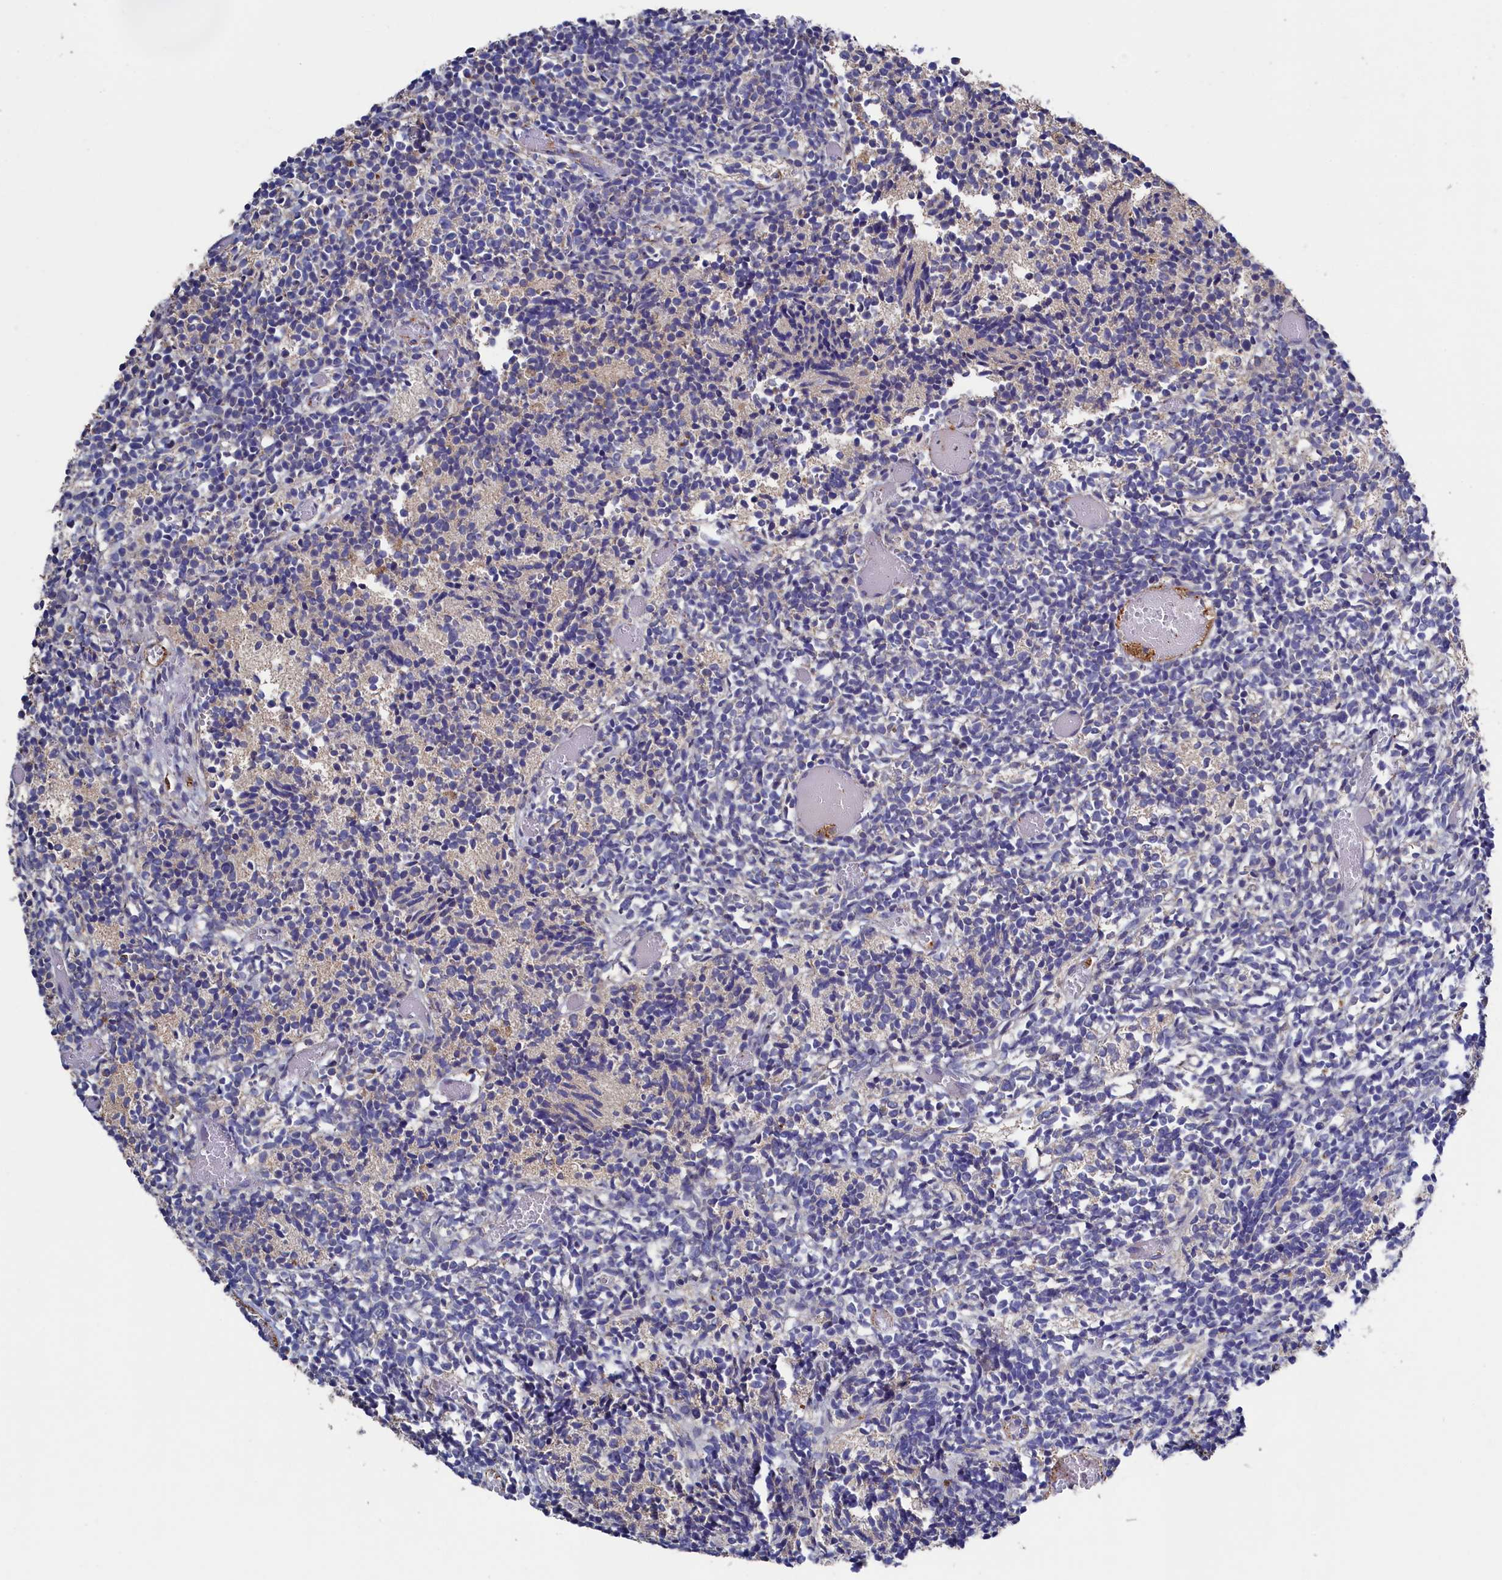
{"staining": {"intensity": "negative", "quantity": "none", "location": "none"}, "tissue": "glioma", "cell_type": "Tumor cells", "image_type": "cancer", "snomed": [{"axis": "morphology", "description": "Glioma, malignant, Low grade"}, {"axis": "topography", "description": "Brain"}], "caption": "Tumor cells are negative for protein expression in human malignant glioma (low-grade).", "gene": "TK2", "patient": {"sex": "female", "age": 1}}